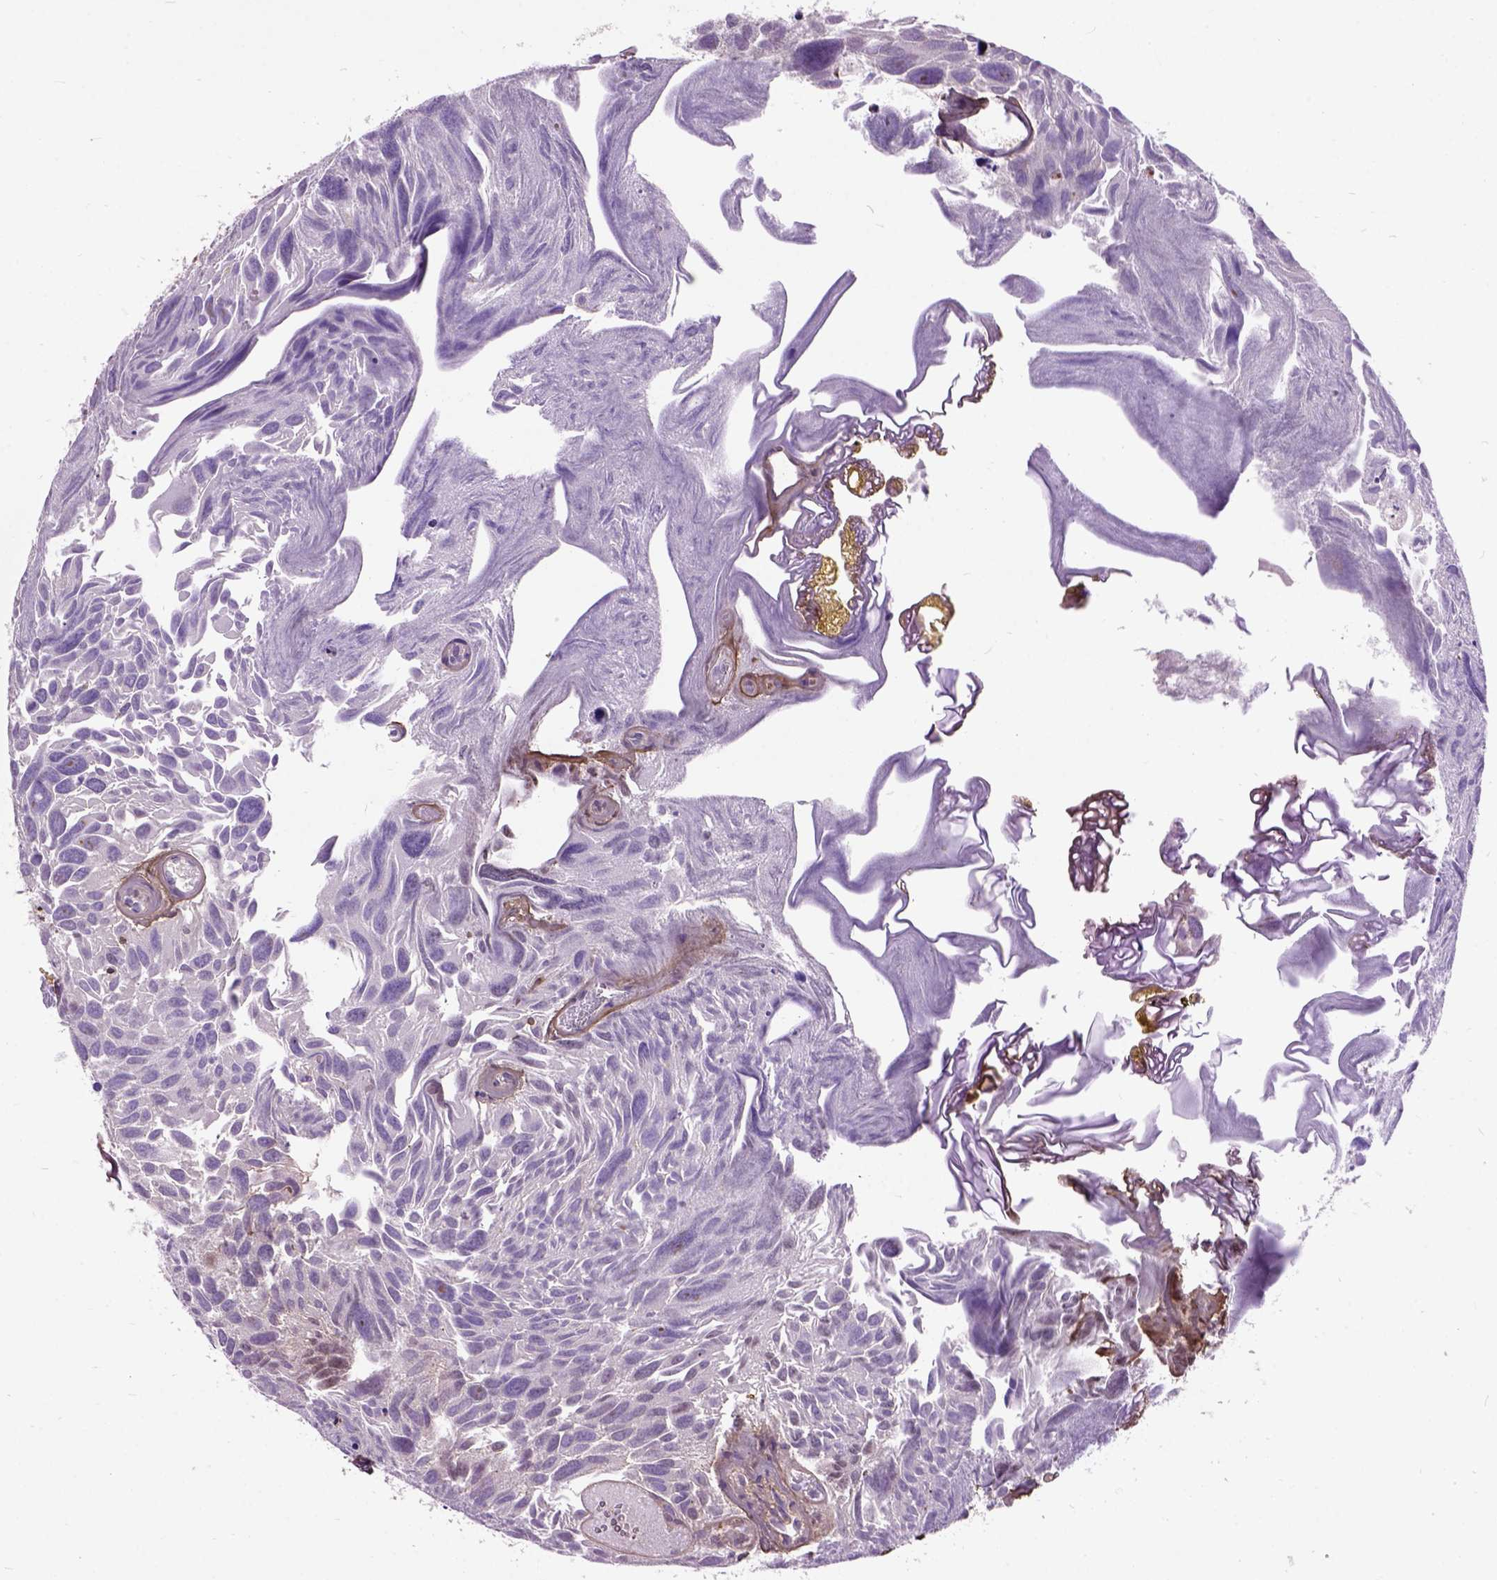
{"staining": {"intensity": "moderate", "quantity": "25%-75%", "location": "cytoplasmic/membranous"}, "tissue": "urothelial cancer", "cell_type": "Tumor cells", "image_type": "cancer", "snomed": [{"axis": "morphology", "description": "Urothelial carcinoma, Low grade"}, {"axis": "topography", "description": "Urinary bladder"}], "caption": "IHC (DAB (3,3'-diaminobenzidine)) staining of urothelial cancer displays moderate cytoplasmic/membranous protein expression in about 25%-75% of tumor cells.", "gene": "MAPT", "patient": {"sex": "female", "age": 69}}